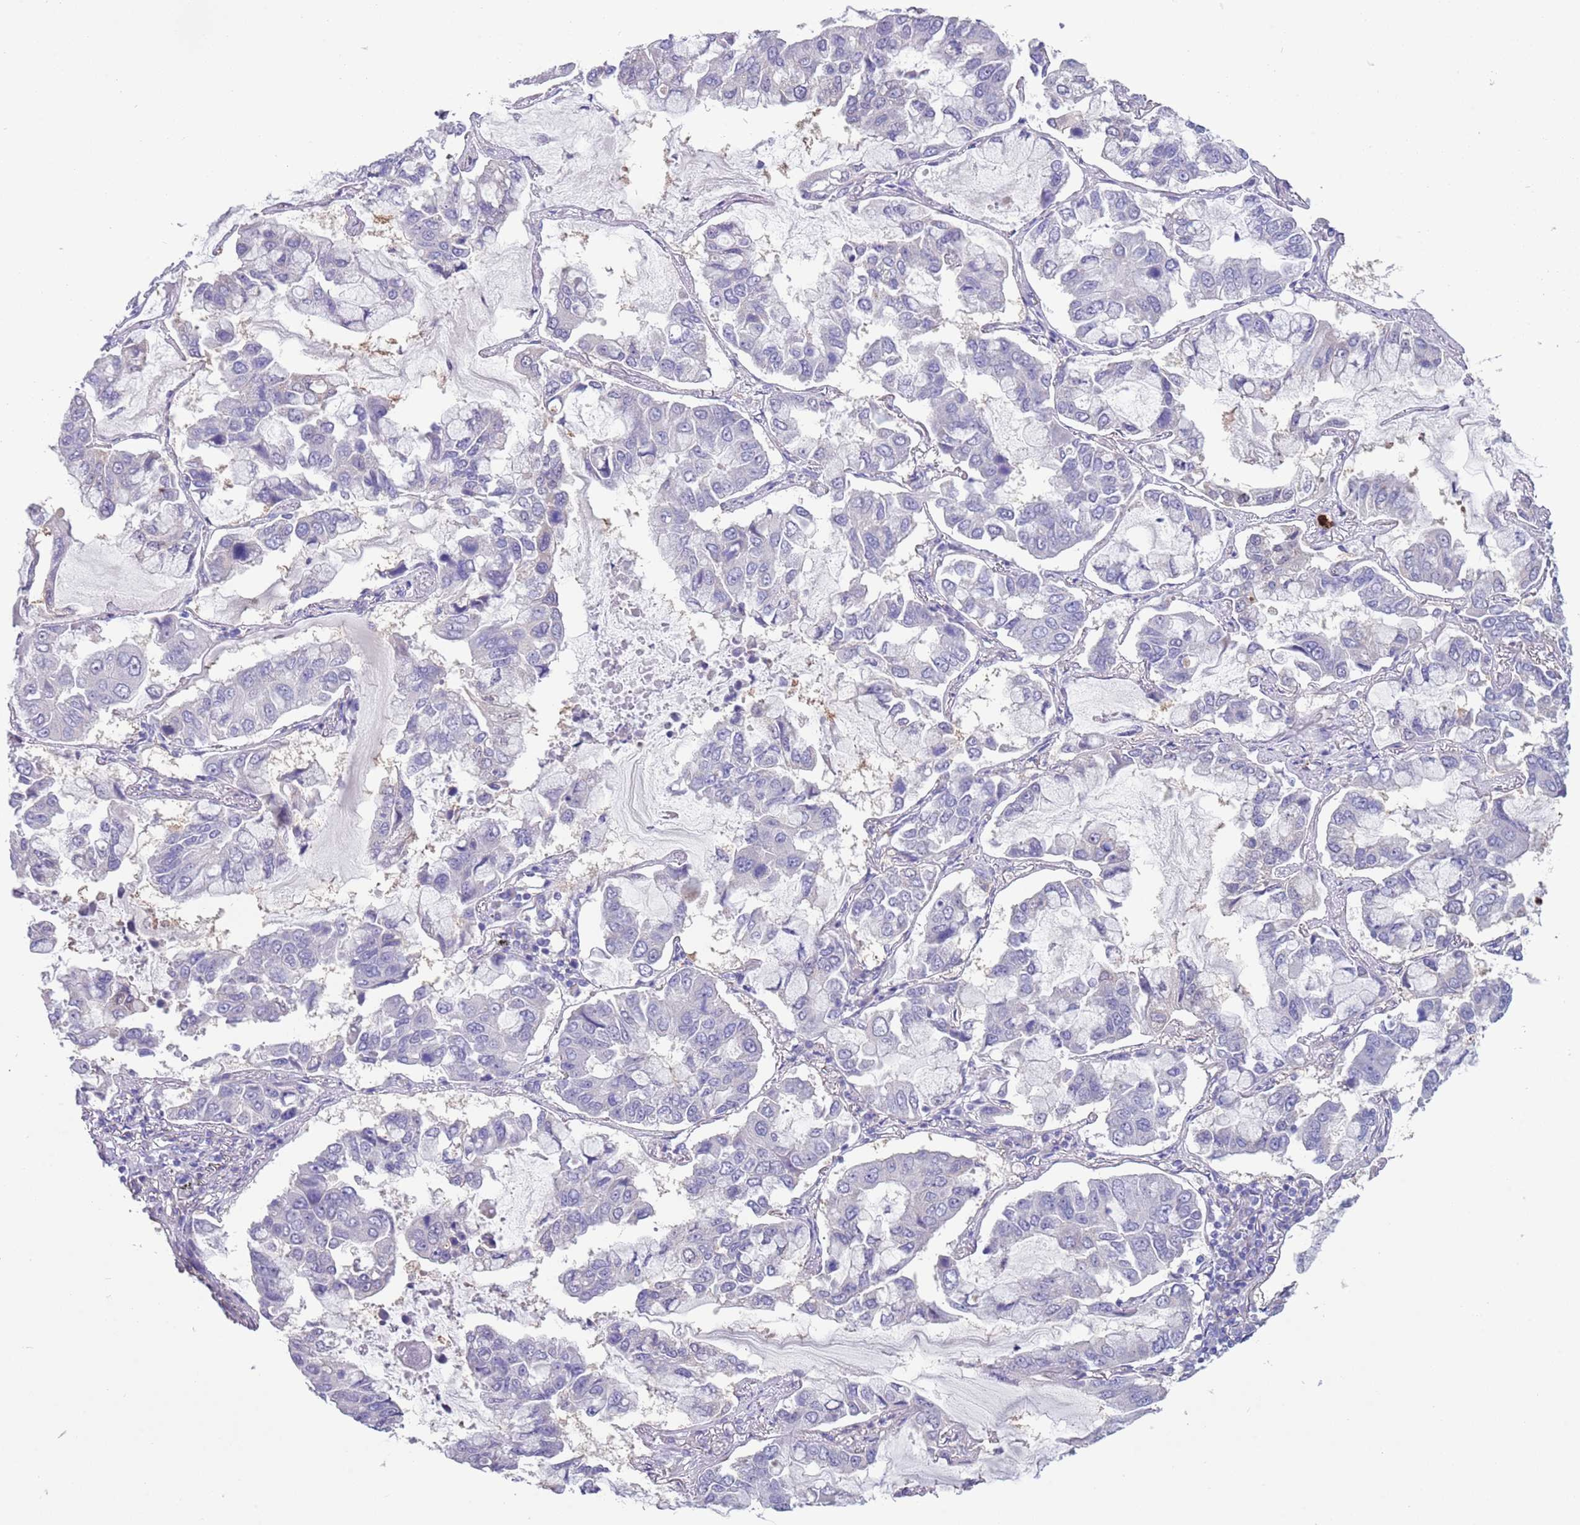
{"staining": {"intensity": "negative", "quantity": "none", "location": "none"}, "tissue": "lung cancer", "cell_type": "Tumor cells", "image_type": "cancer", "snomed": [{"axis": "morphology", "description": "Adenocarcinoma, NOS"}, {"axis": "topography", "description": "Lung"}], "caption": "This photomicrograph is of lung cancer (adenocarcinoma) stained with immunohistochemistry (IHC) to label a protein in brown with the nuclei are counter-stained blue. There is no staining in tumor cells.", "gene": "TSGA13", "patient": {"sex": "male", "age": 64}}